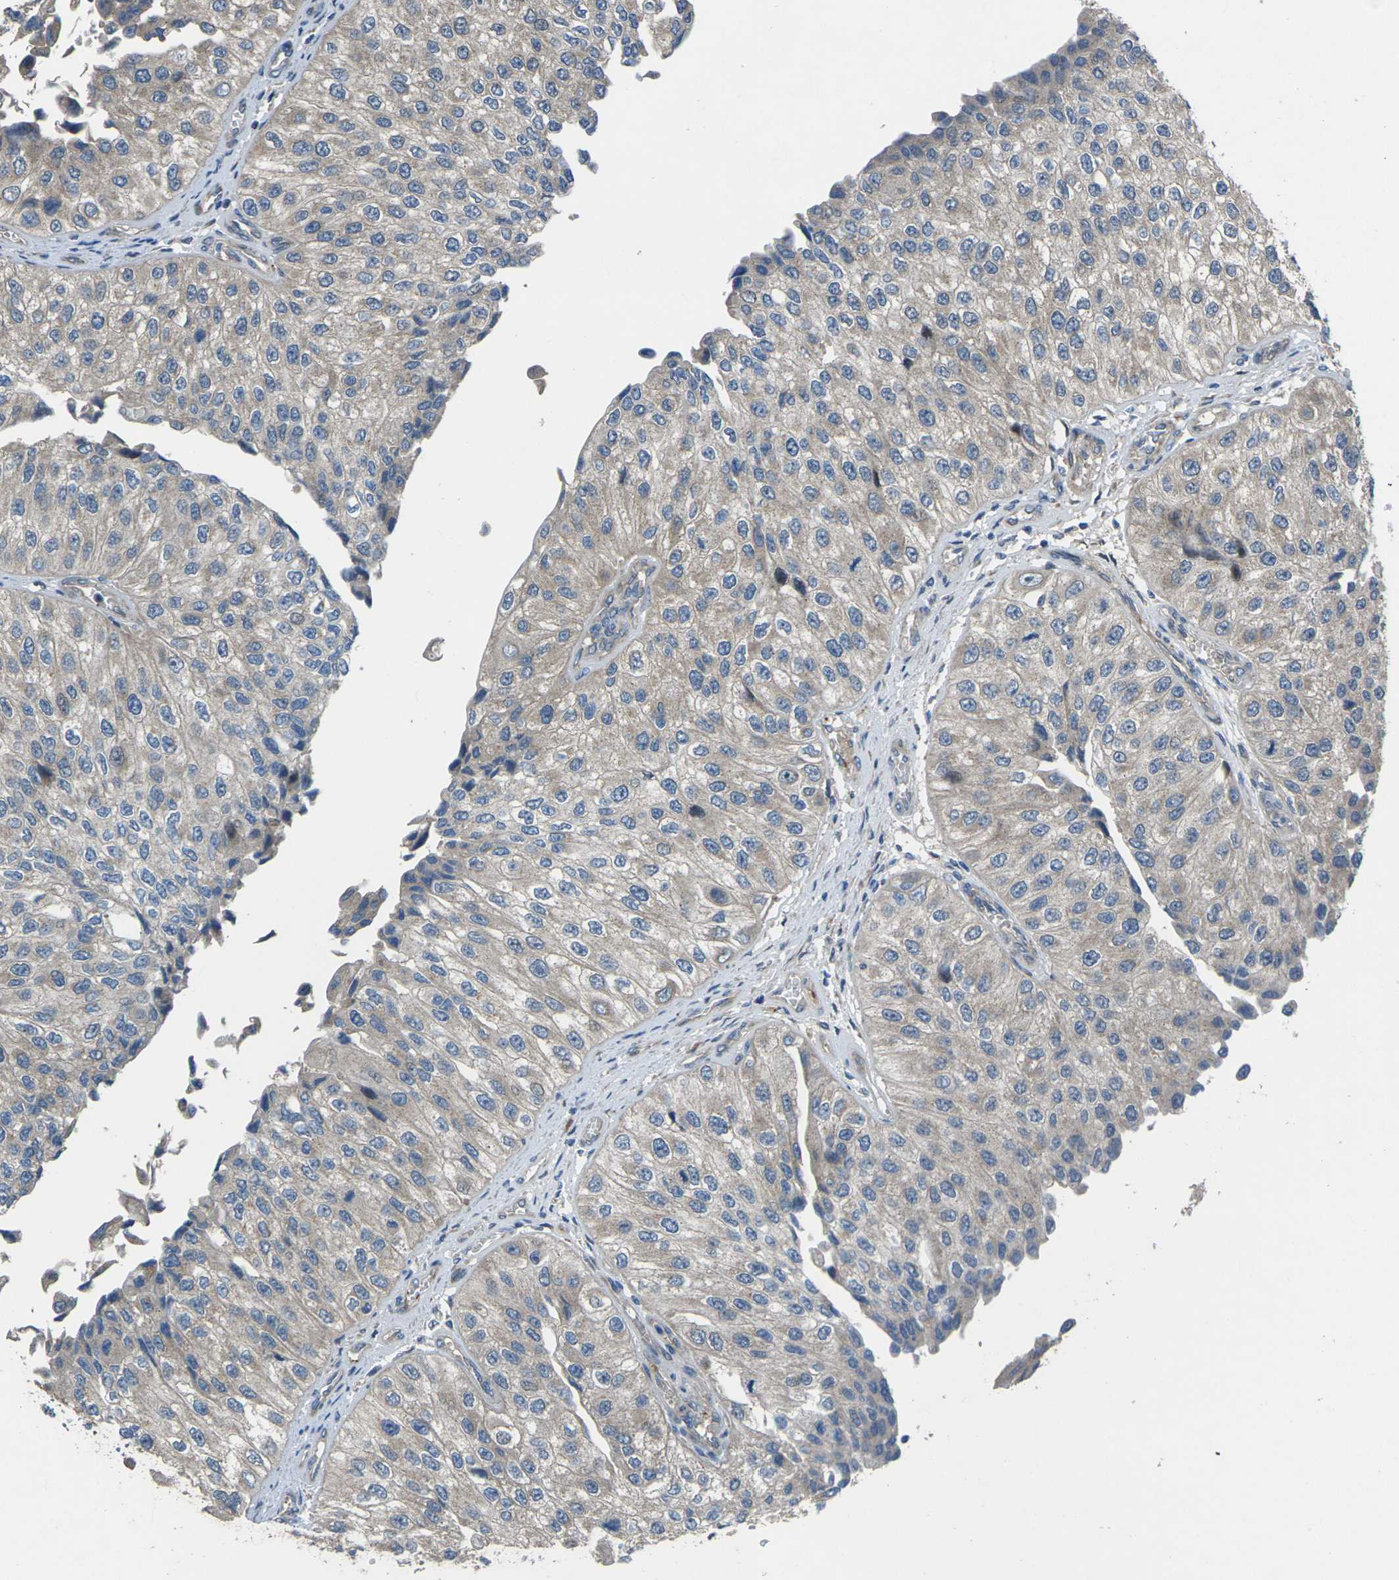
{"staining": {"intensity": "weak", "quantity": "<25%", "location": "cytoplasmic/membranous"}, "tissue": "urothelial cancer", "cell_type": "Tumor cells", "image_type": "cancer", "snomed": [{"axis": "morphology", "description": "Urothelial carcinoma, High grade"}, {"axis": "topography", "description": "Kidney"}, {"axis": "topography", "description": "Urinary bladder"}], "caption": "Immunohistochemistry (IHC) micrograph of human urothelial cancer stained for a protein (brown), which shows no expression in tumor cells. (DAB immunohistochemistry (IHC) with hematoxylin counter stain).", "gene": "EDNRA", "patient": {"sex": "male", "age": 77}}